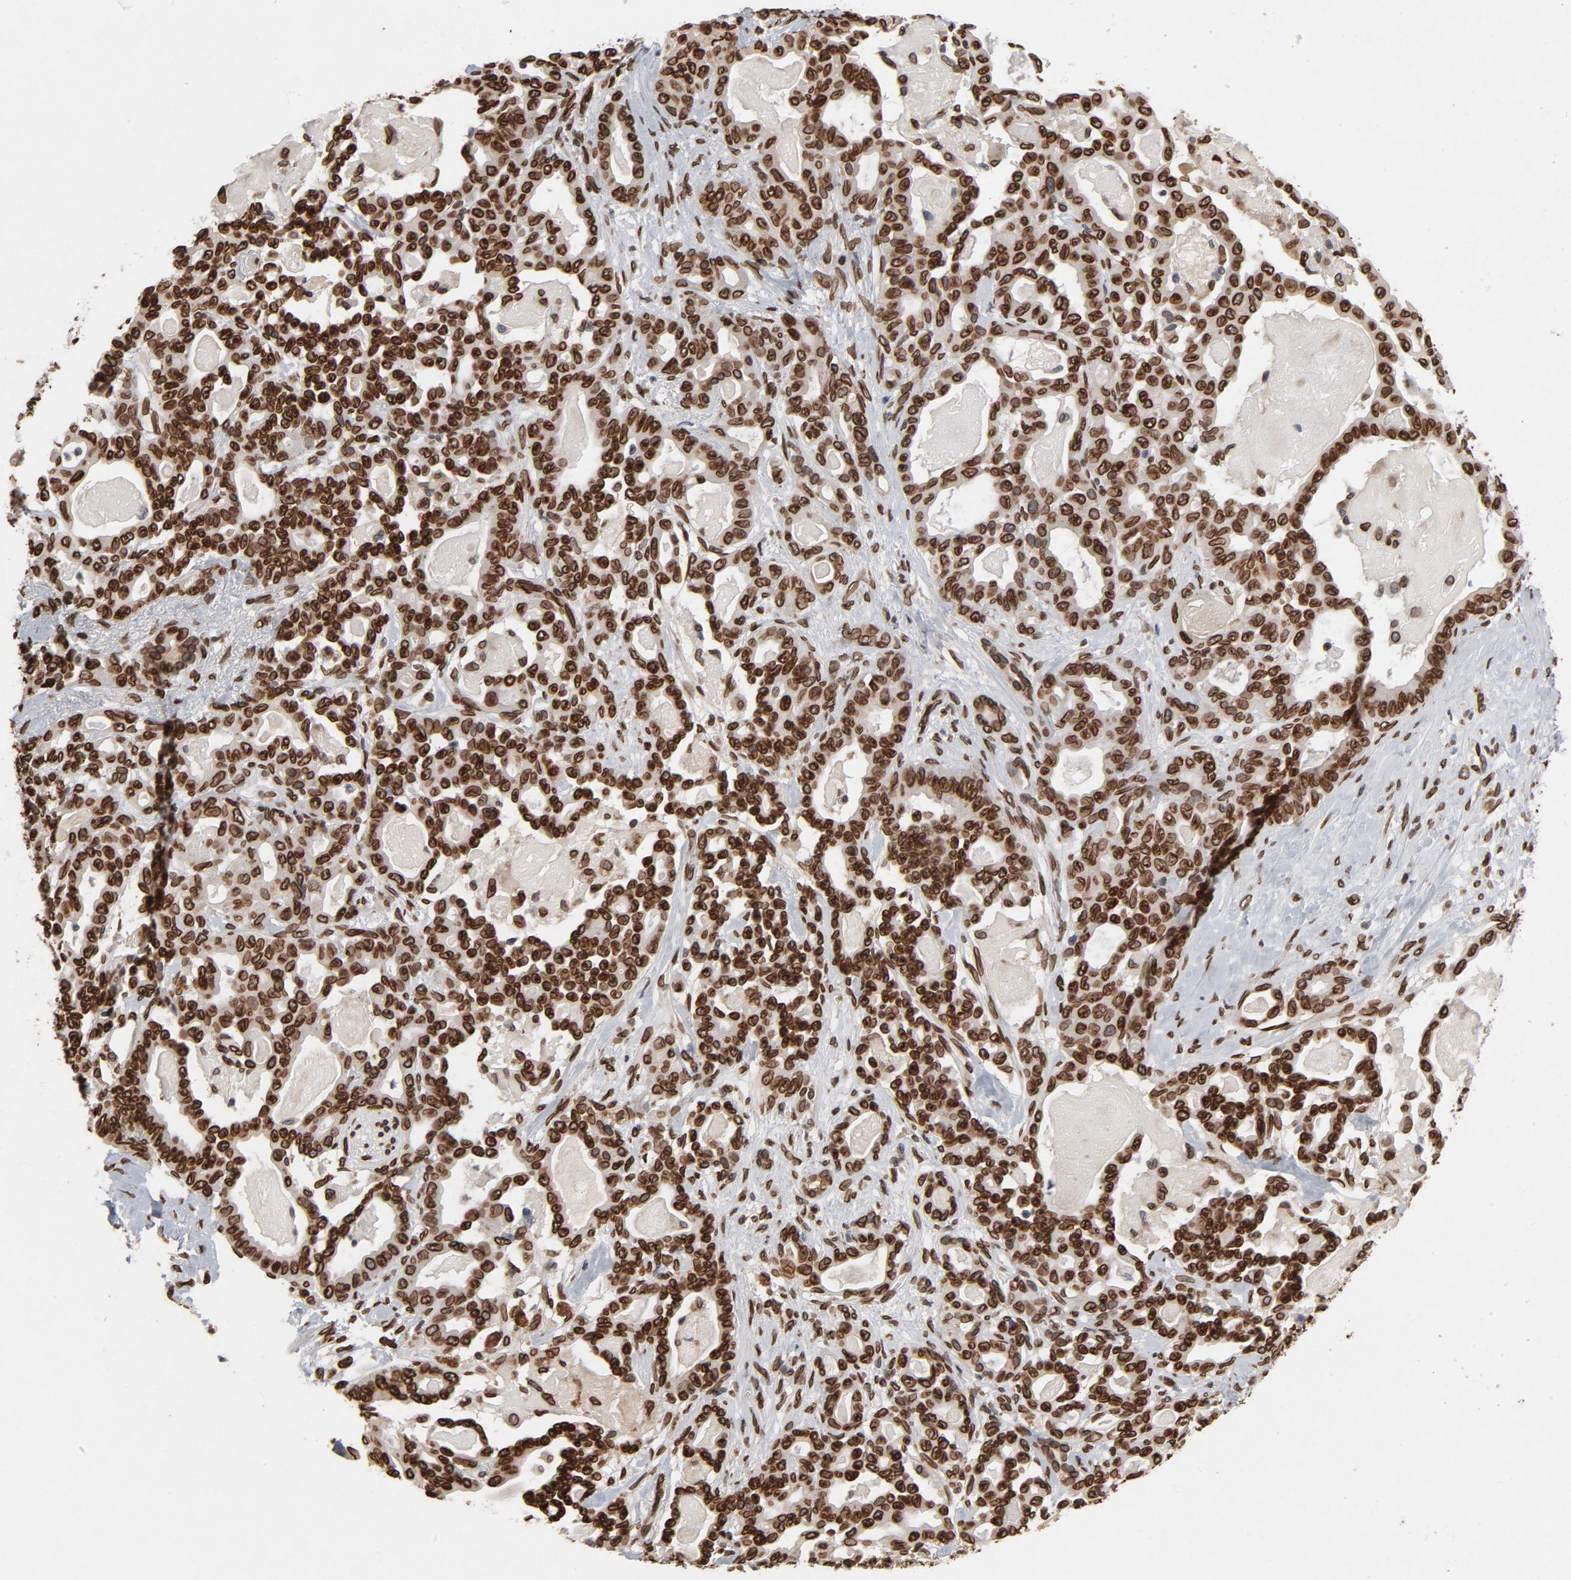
{"staining": {"intensity": "strong", "quantity": ">75%", "location": "cytoplasmic/membranous,nuclear"}, "tissue": "pancreatic cancer", "cell_type": "Tumor cells", "image_type": "cancer", "snomed": [{"axis": "morphology", "description": "Adenocarcinoma, NOS"}, {"axis": "topography", "description": "Pancreas"}], "caption": "DAB immunohistochemical staining of pancreatic adenocarcinoma reveals strong cytoplasmic/membranous and nuclear protein positivity in approximately >75% of tumor cells. Nuclei are stained in blue.", "gene": "LMNA", "patient": {"sex": "male", "age": 63}}